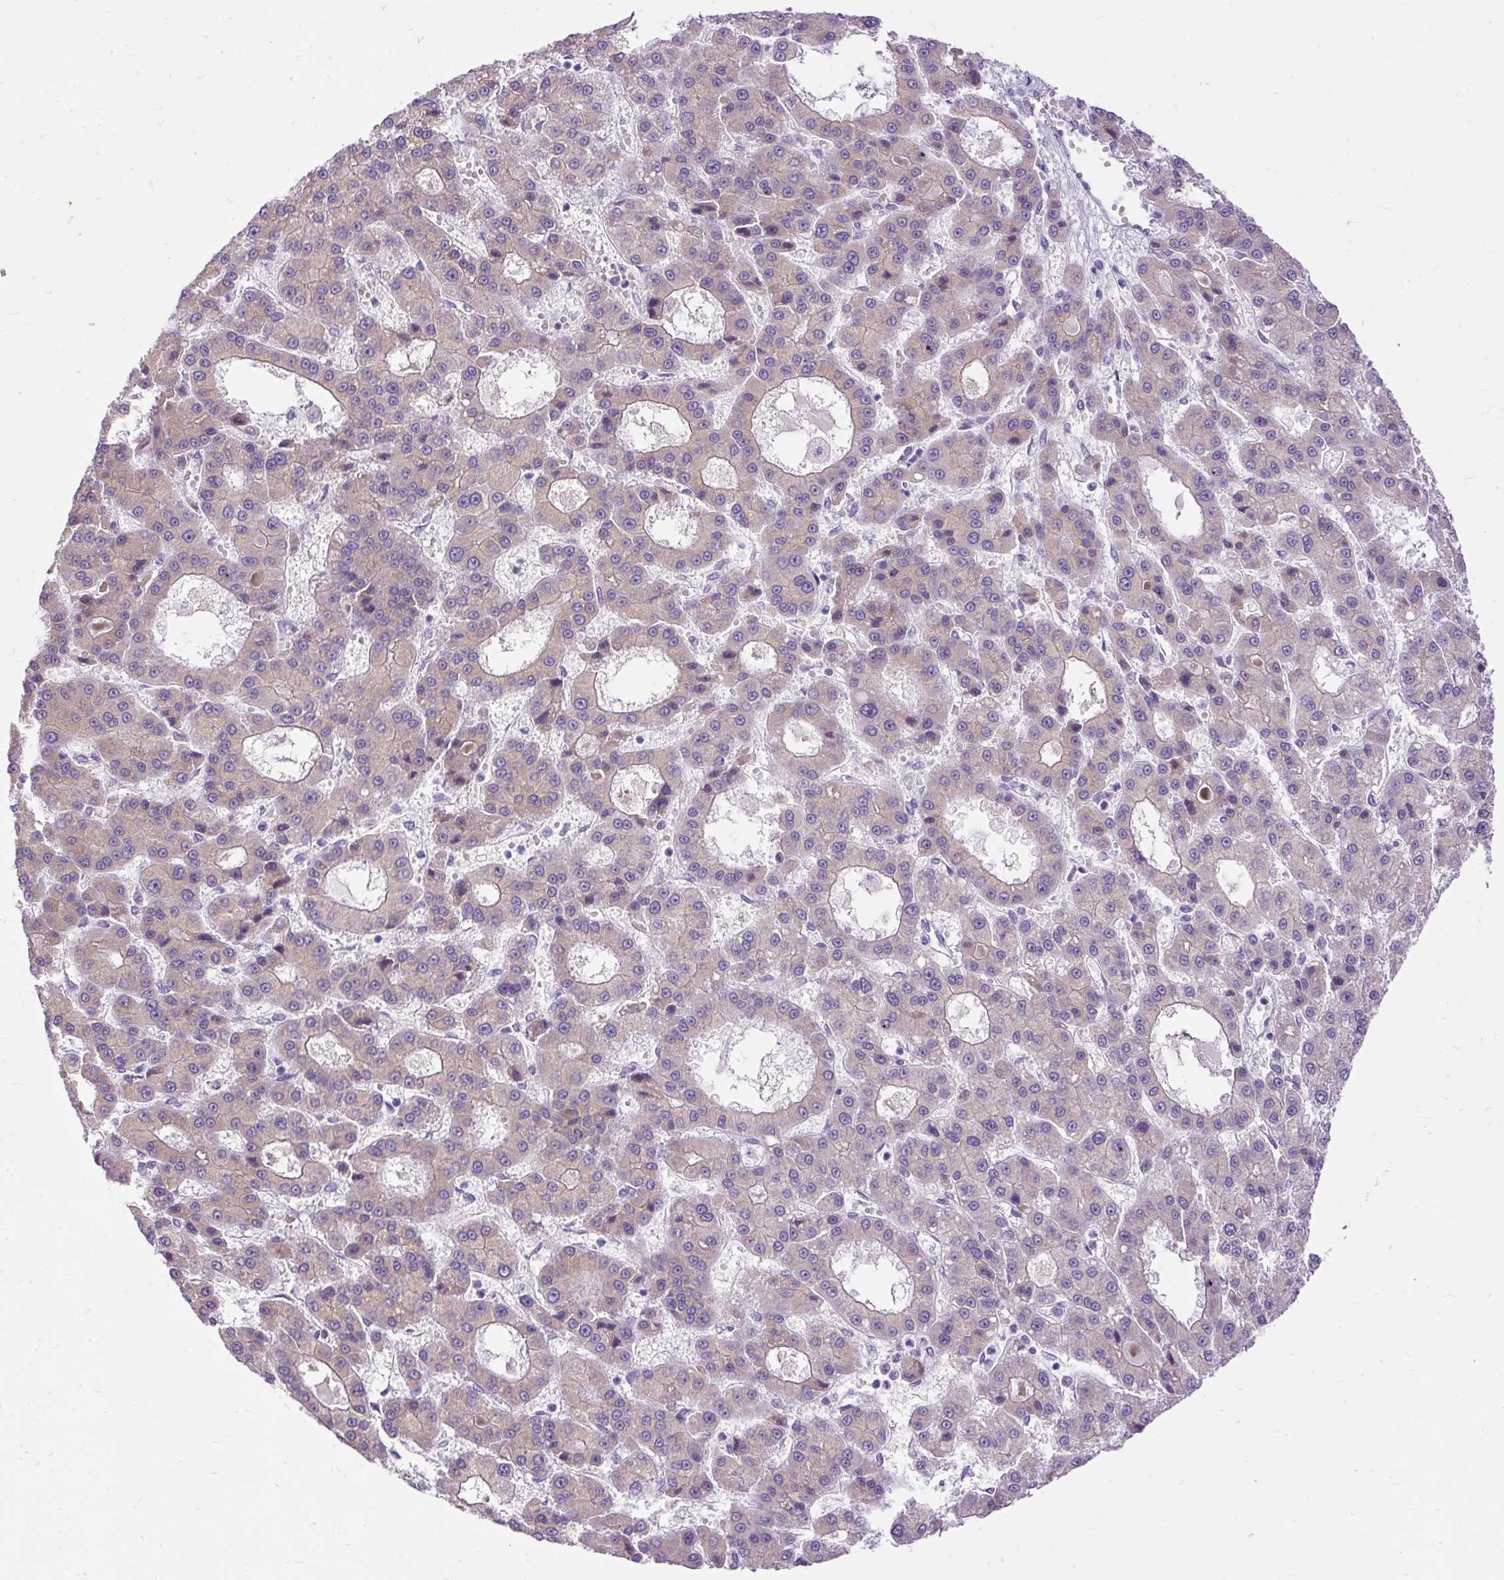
{"staining": {"intensity": "negative", "quantity": "none", "location": "none"}, "tissue": "liver cancer", "cell_type": "Tumor cells", "image_type": "cancer", "snomed": [{"axis": "morphology", "description": "Carcinoma, Hepatocellular, NOS"}, {"axis": "topography", "description": "Liver"}], "caption": "High magnification brightfield microscopy of hepatocellular carcinoma (liver) stained with DAB (3,3'-diaminobenzidine) (brown) and counterstained with hematoxylin (blue): tumor cells show no significant staining.", "gene": "SYBU", "patient": {"sex": "male", "age": 70}}